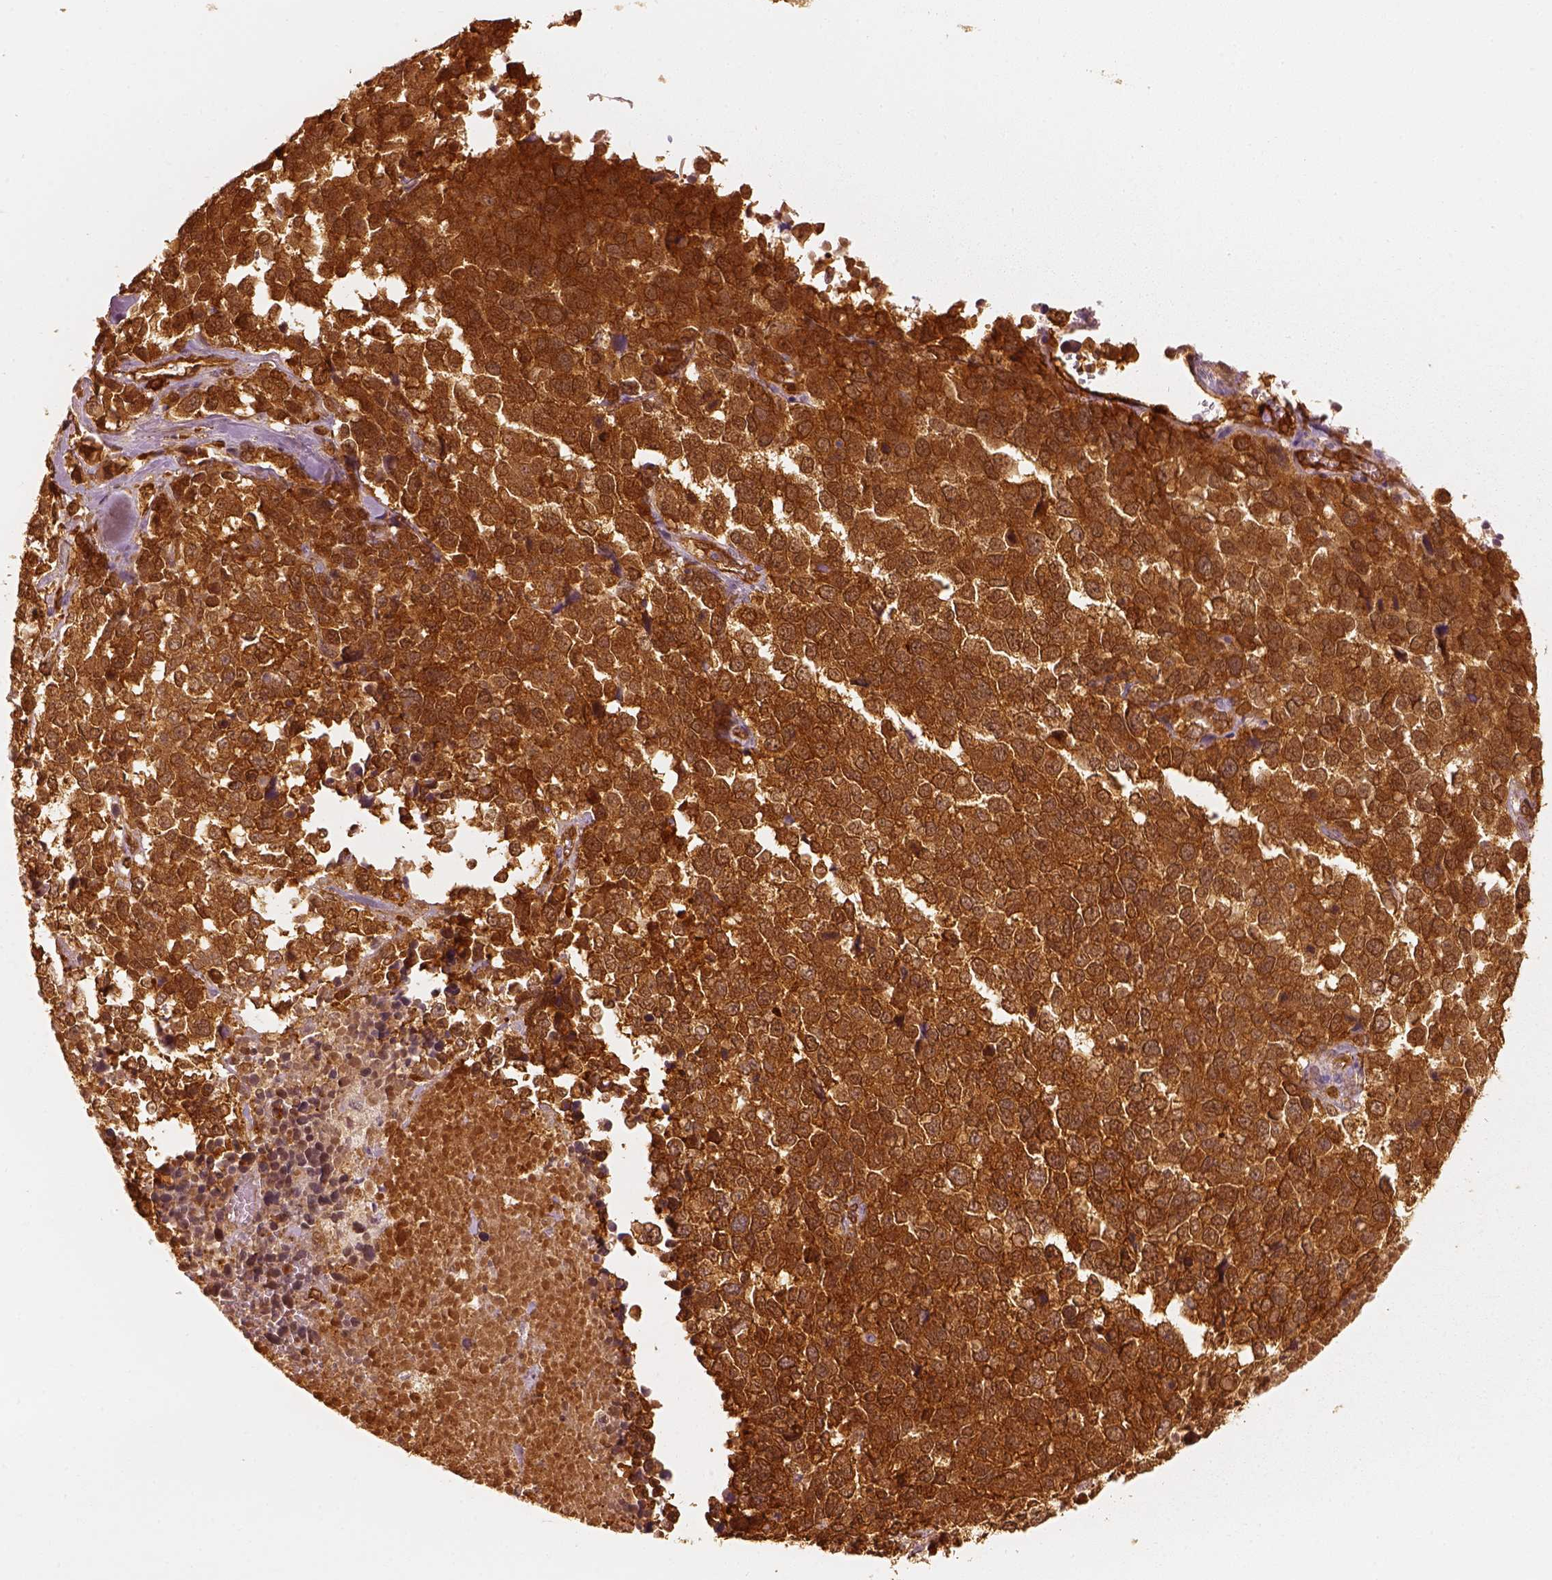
{"staining": {"intensity": "strong", "quantity": ">75%", "location": "cytoplasmic/membranous"}, "tissue": "melanoma", "cell_type": "Tumor cells", "image_type": "cancer", "snomed": [{"axis": "morphology", "description": "Malignant melanoma, Metastatic site"}, {"axis": "topography", "description": "Skin"}], "caption": "Malignant melanoma (metastatic site) tissue displays strong cytoplasmic/membranous positivity in about >75% of tumor cells, visualized by immunohistochemistry.", "gene": "FSCN1", "patient": {"sex": "male", "age": 84}}